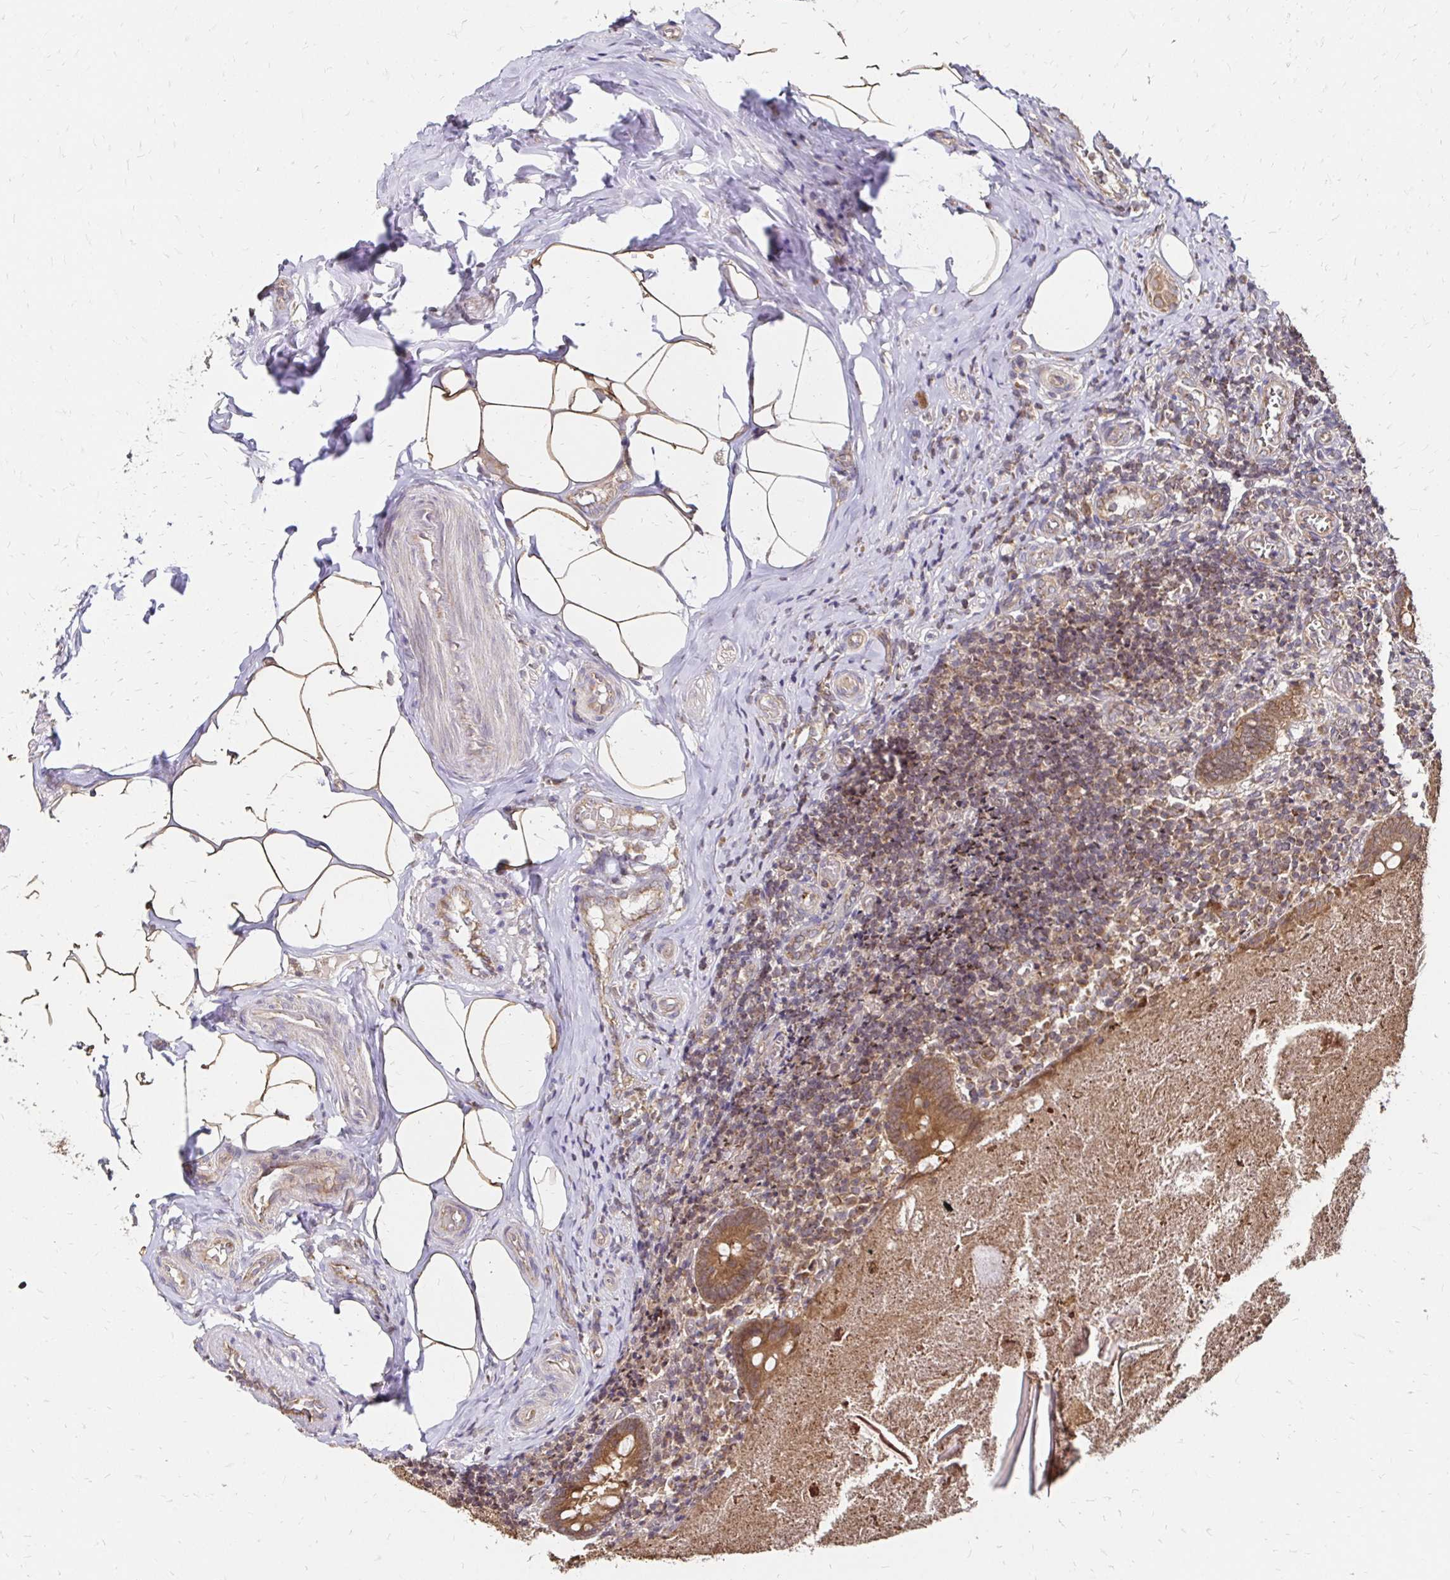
{"staining": {"intensity": "moderate", "quantity": ">75%", "location": "cytoplasmic/membranous"}, "tissue": "appendix", "cell_type": "Glandular cells", "image_type": "normal", "snomed": [{"axis": "morphology", "description": "Normal tissue, NOS"}, {"axis": "topography", "description": "Appendix"}], "caption": "Normal appendix reveals moderate cytoplasmic/membranous expression in approximately >75% of glandular cells.", "gene": "ZW10", "patient": {"sex": "female", "age": 17}}